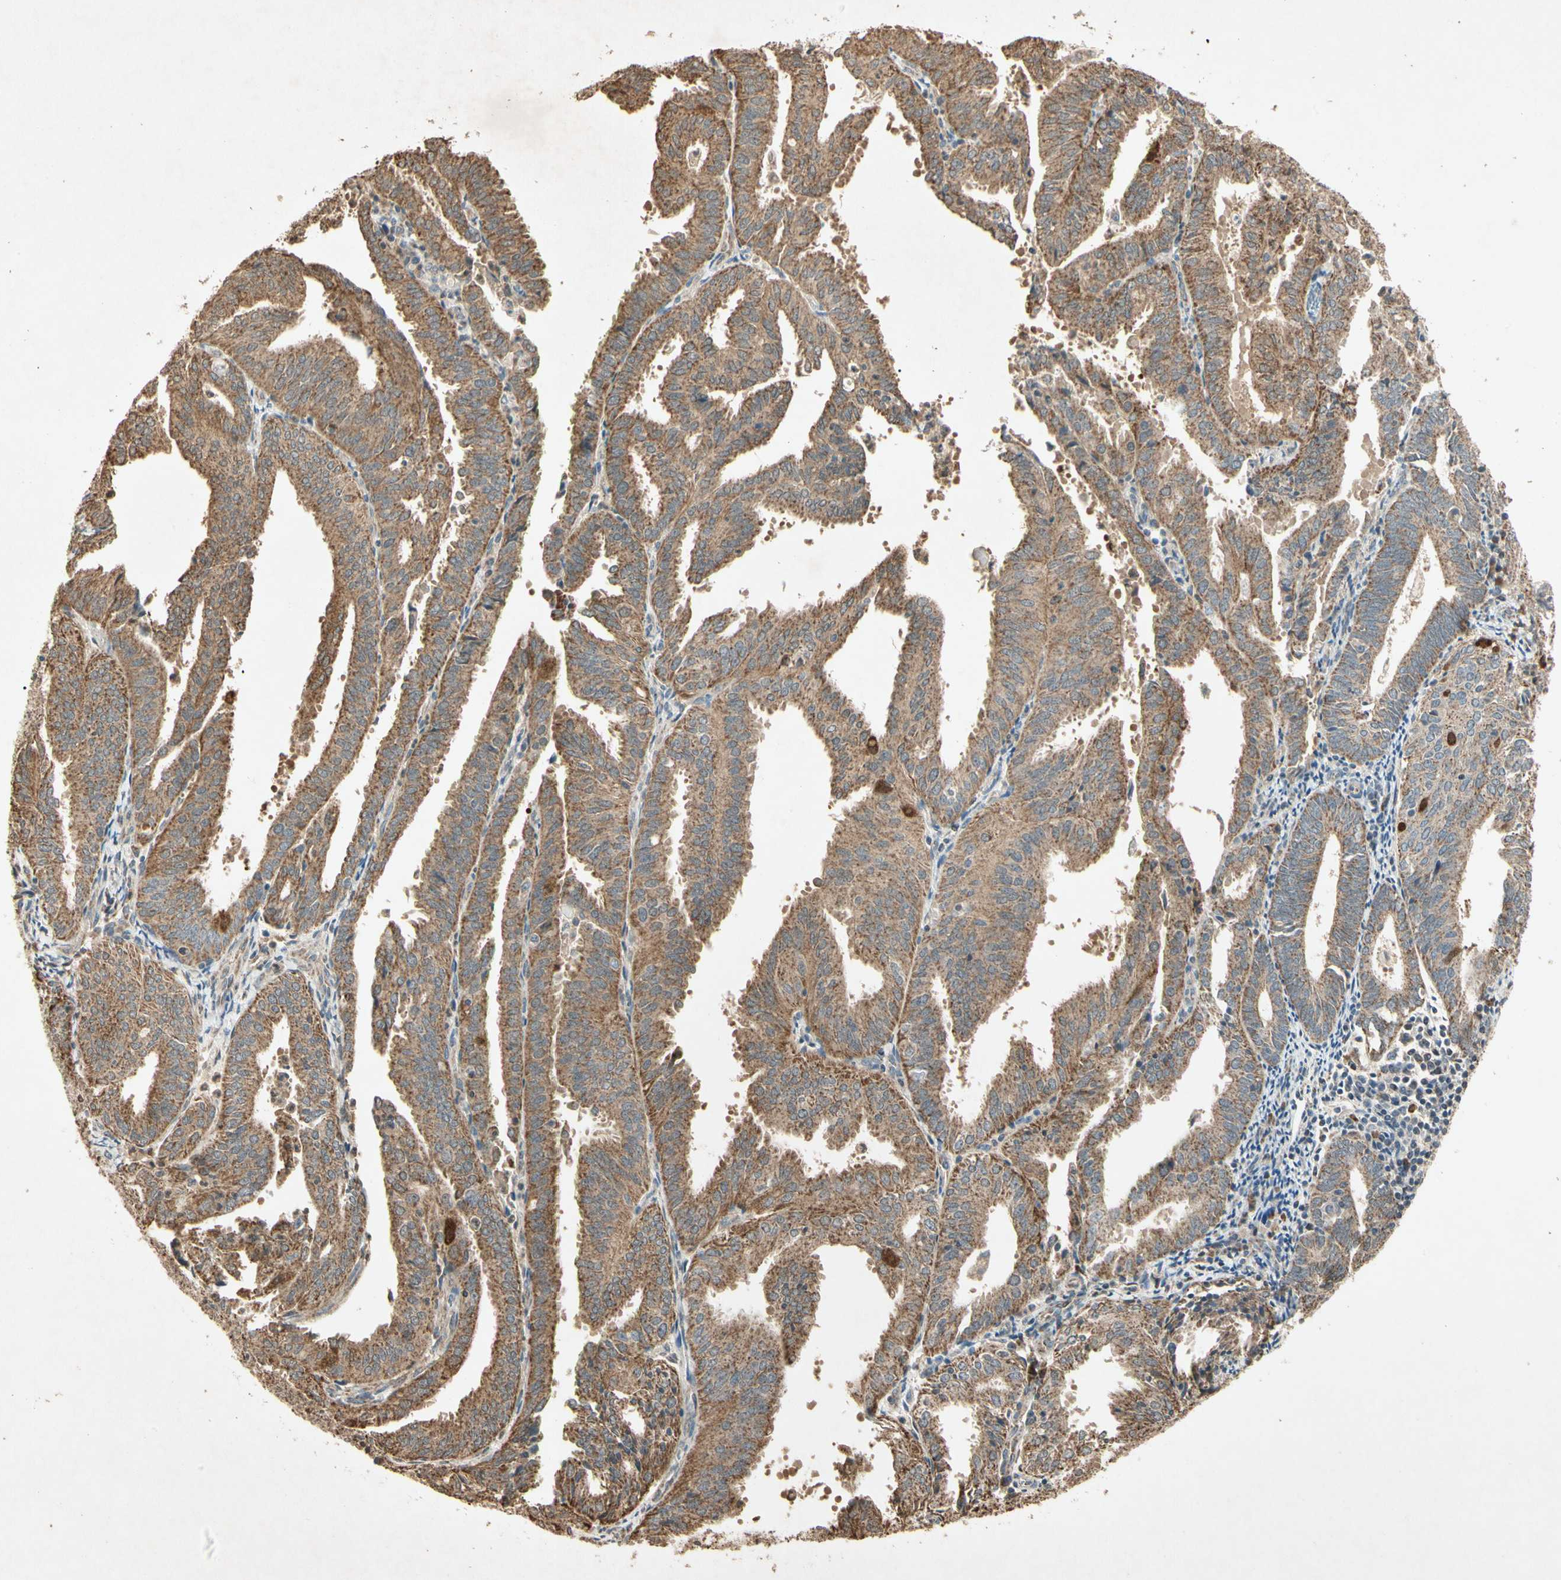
{"staining": {"intensity": "moderate", "quantity": ">75%", "location": "cytoplasmic/membranous"}, "tissue": "endometrial cancer", "cell_type": "Tumor cells", "image_type": "cancer", "snomed": [{"axis": "morphology", "description": "Adenocarcinoma, NOS"}, {"axis": "topography", "description": "Uterus"}], "caption": "High-power microscopy captured an IHC photomicrograph of endometrial cancer, revealing moderate cytoplasmic/membranous positivity in about >75% of tumor cells.", "gene": "PRDX5", "patient": {"sex": "female", "age": 60}}